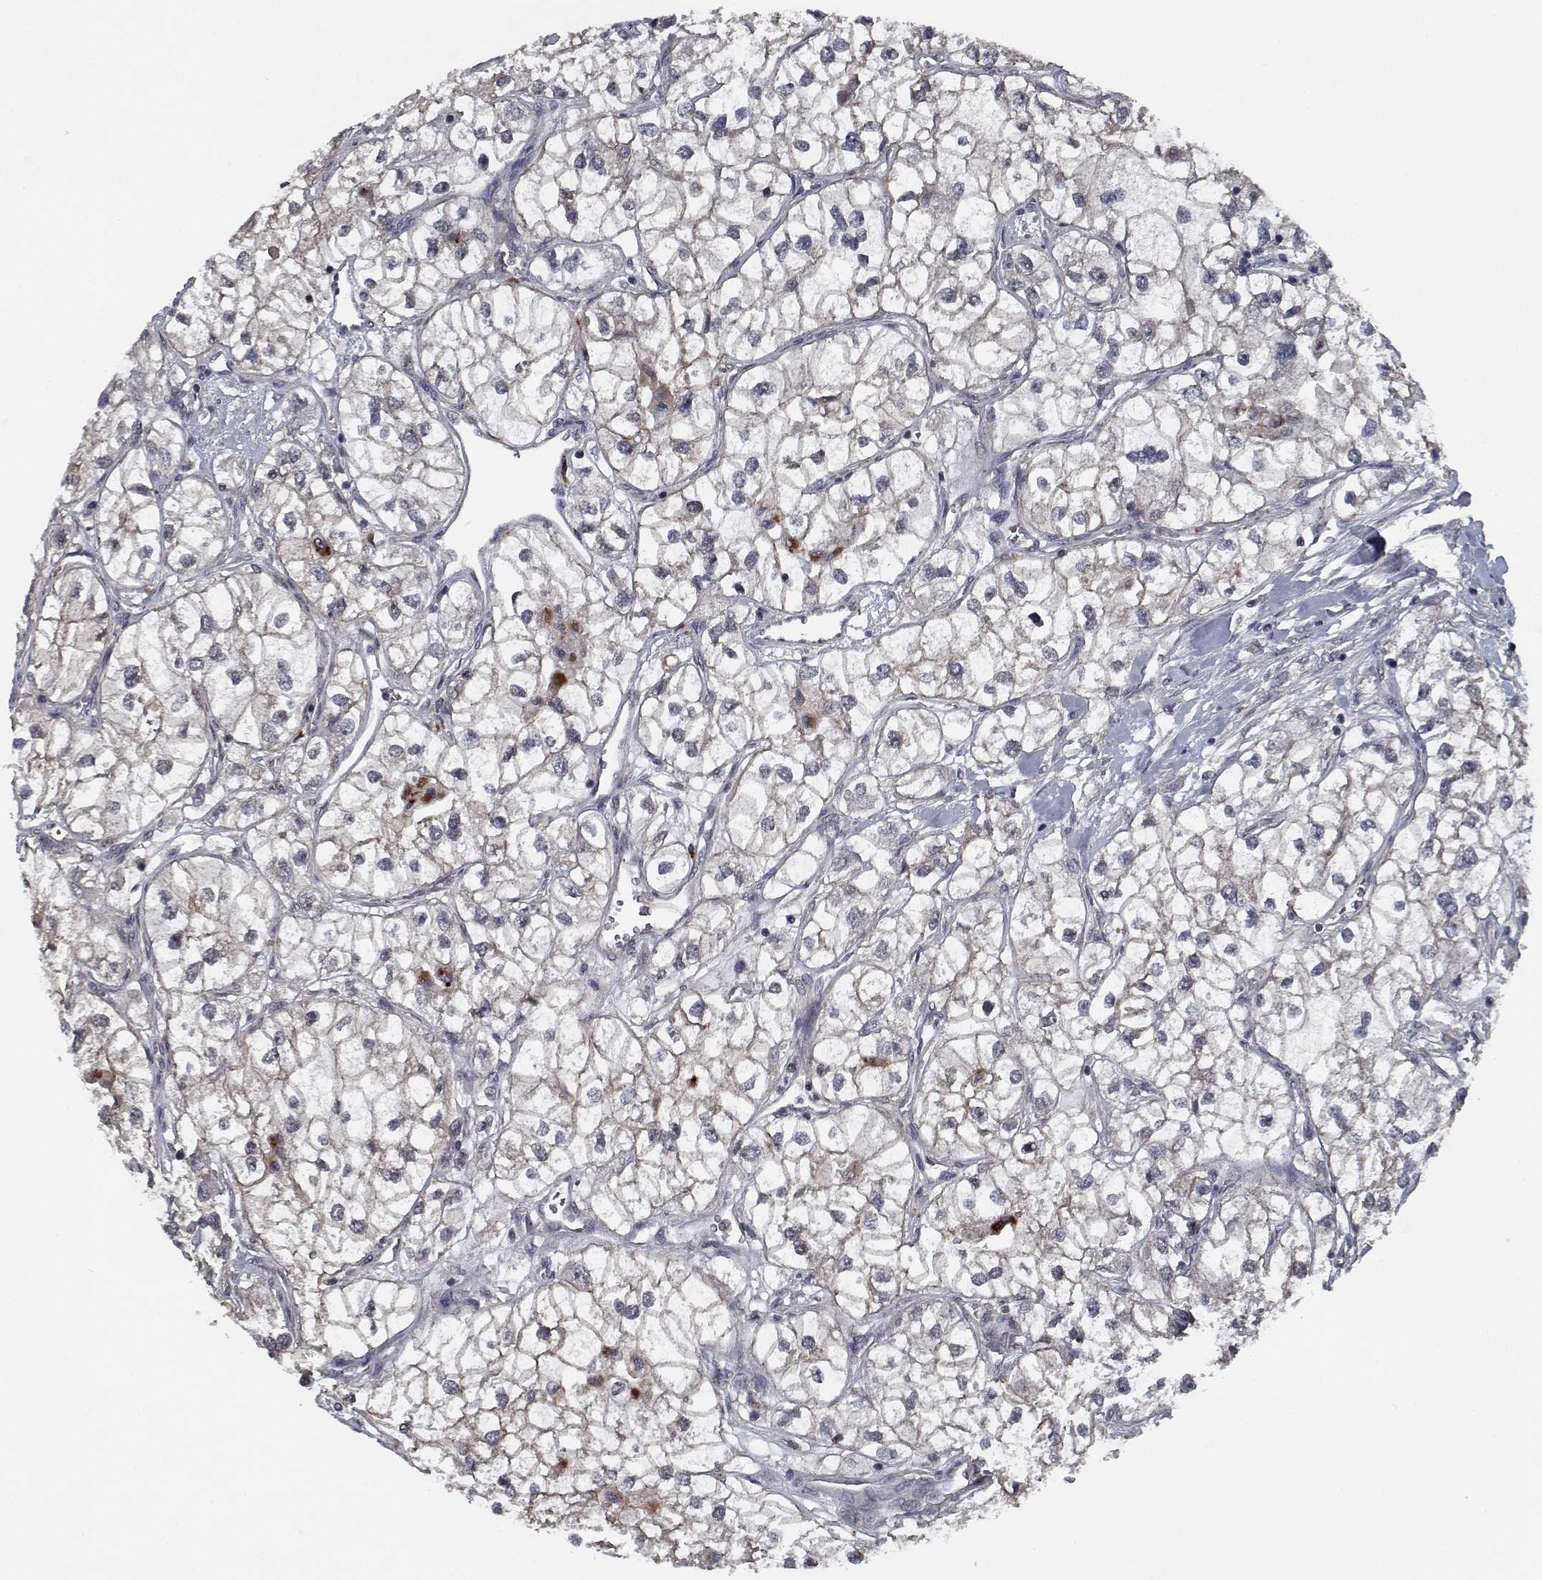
{"staining": {"intensity": "negative", "quantity": "none", "location": "none"}, "tissue": "renal cancer", "cell_type": "Tumor cells", "image_type": "cancer", "snomed": [{"axis": "morphology", "description": "Adenocarcinoma, NOS"}, {"axis": "topography", "description": "Kidney"}], "caption": "High magnification brightfield microscopy of adenocarcinoma (renal) stained with DAB (3,3'-diaminobenzidine) (brown) and counterstained with hematoxylin (blue): tumor cells show no significant staining.", "gene": "NLK", "patient": {"sex": "male", "age": 59}}